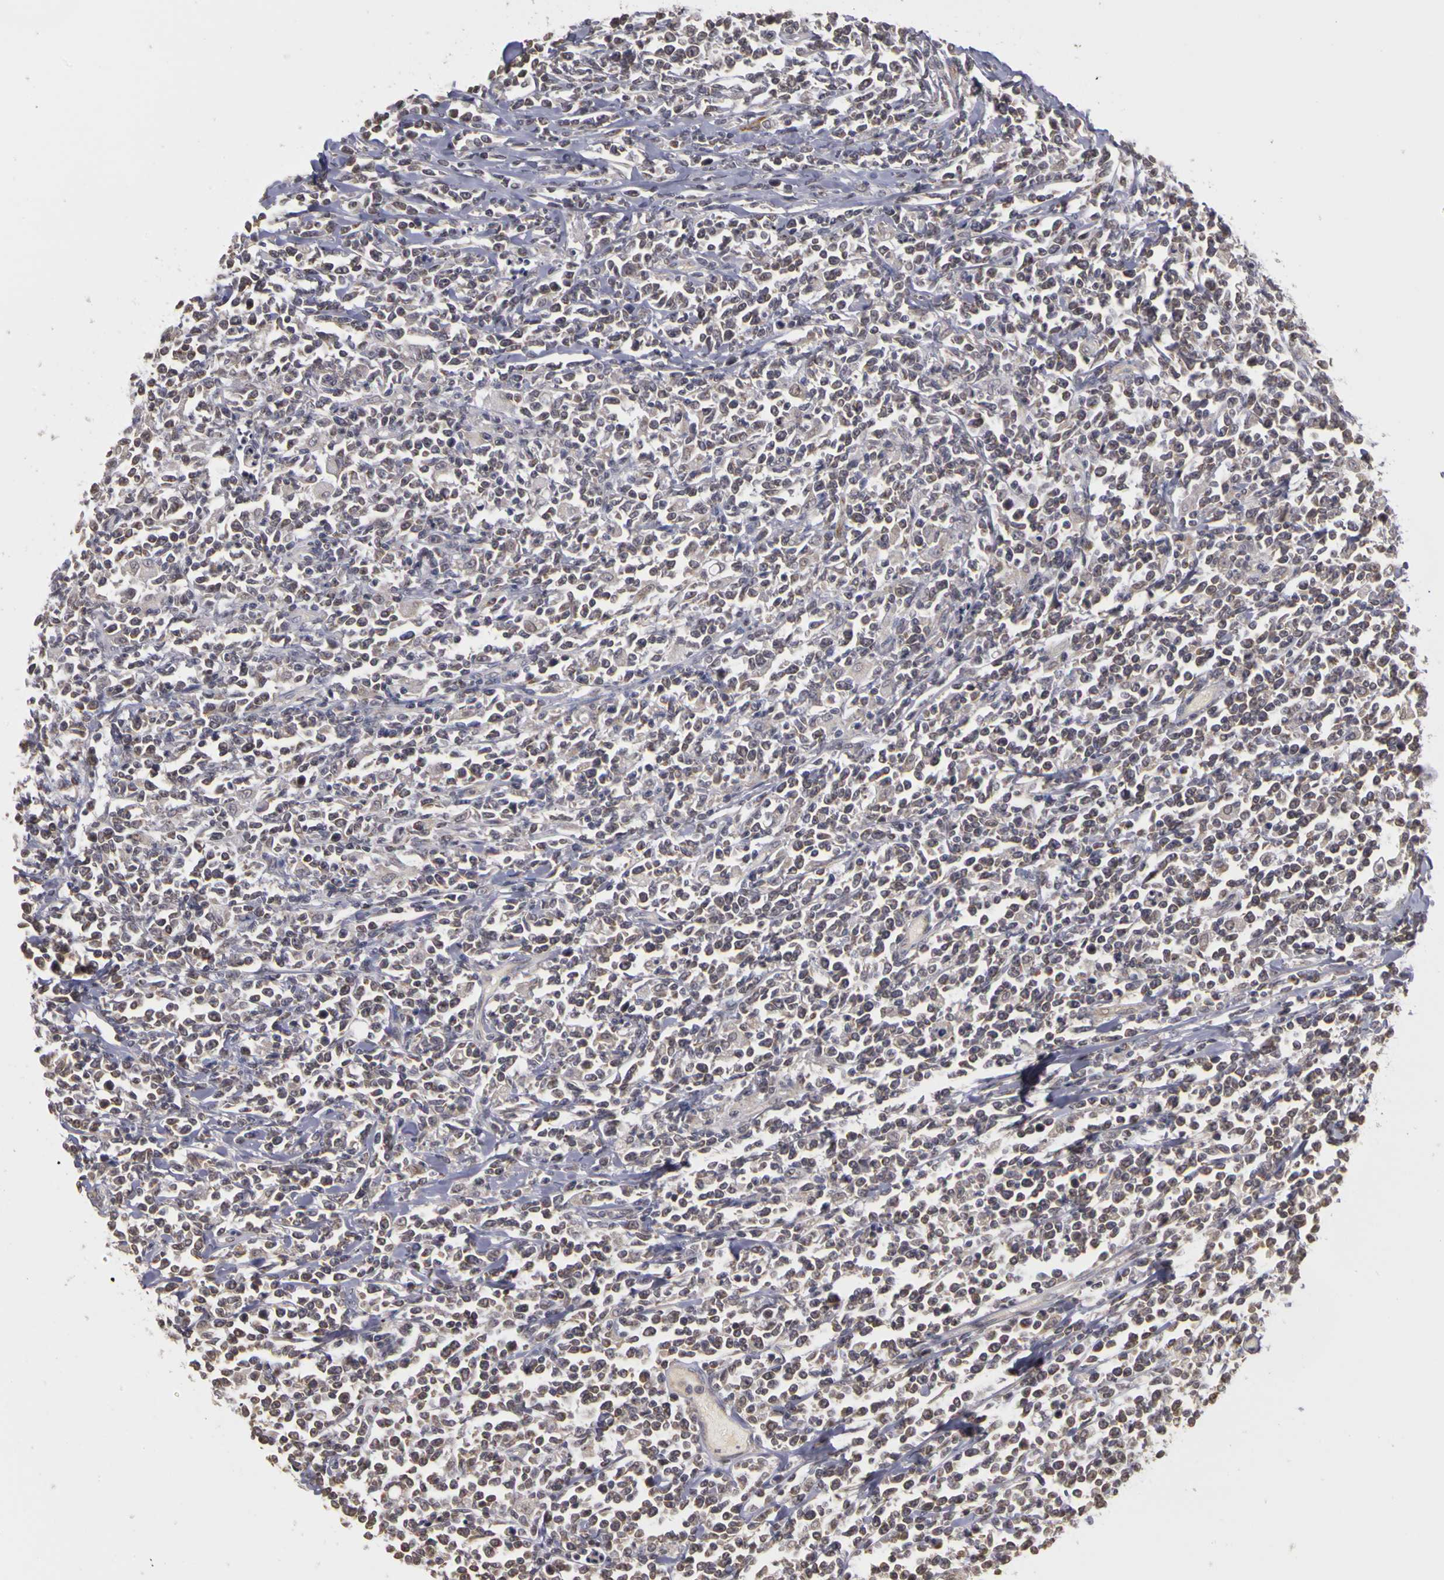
{"staining": {"intensity": "negative", "quantity": "none", "location": "none"}, "tissue": "lymphoma", "cell_type": "Tumor cells", "image_type": "cancer", "snomed": [{"axis": "morphology", "description": "Malignant lymphoma, non-Hodgkin's type, High grade"}, {"axis": "topography", "description": "Colon"}], "caption": "High power microscopy image of an immunohistochemistry (IHC) micrograph of lymphoma, revealing no significant expression in tumor cells. The staining is performed using DAB brown chromogen with nuclei counter-stained in using hematoxylin.", "gene": "FRMD7", "patient": {"sex": "male", "age": 82}}